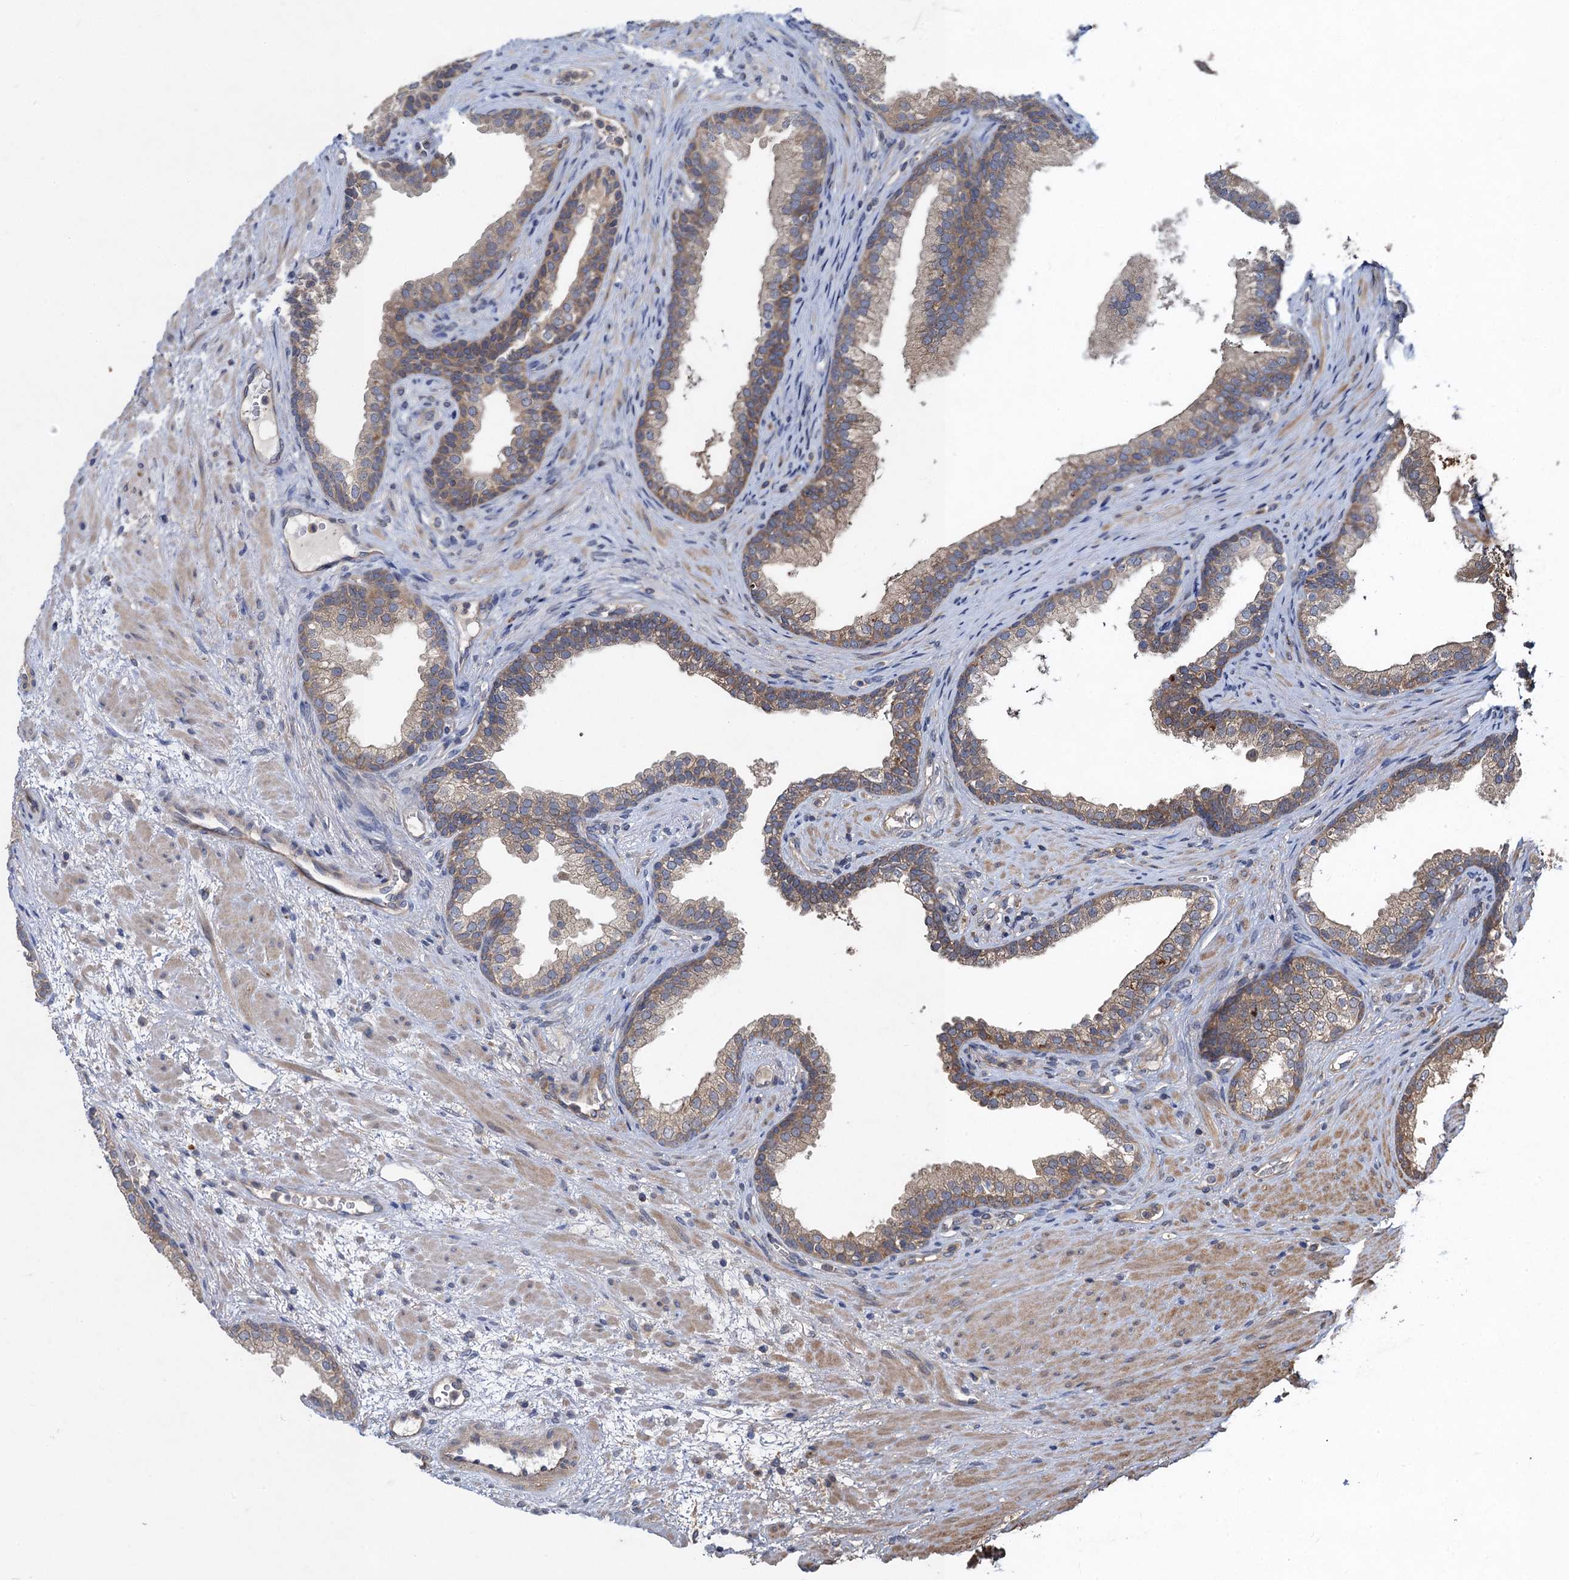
{"staining": {"intensity": "moderate", "quantity": "25%-75%", "location": "cytoplasmic/membranous"}, "tissue": "prostate", "cell_type": "Glandular cells", "image_type": "normal", "snomed": [{"axis": "morphology", "description": "Normal tissue, NOS"}, {"axis": "topography", "description": "Prostate"}], "caption": "About 25%-75% of glandular cells in unremarkable human prostate show moderate cytoplasmic/membranous protein positivity as visualized by brown immunohistochemical staining.", "gene": "SNAP29", "patient": {"sex": "male", "age": 76}}